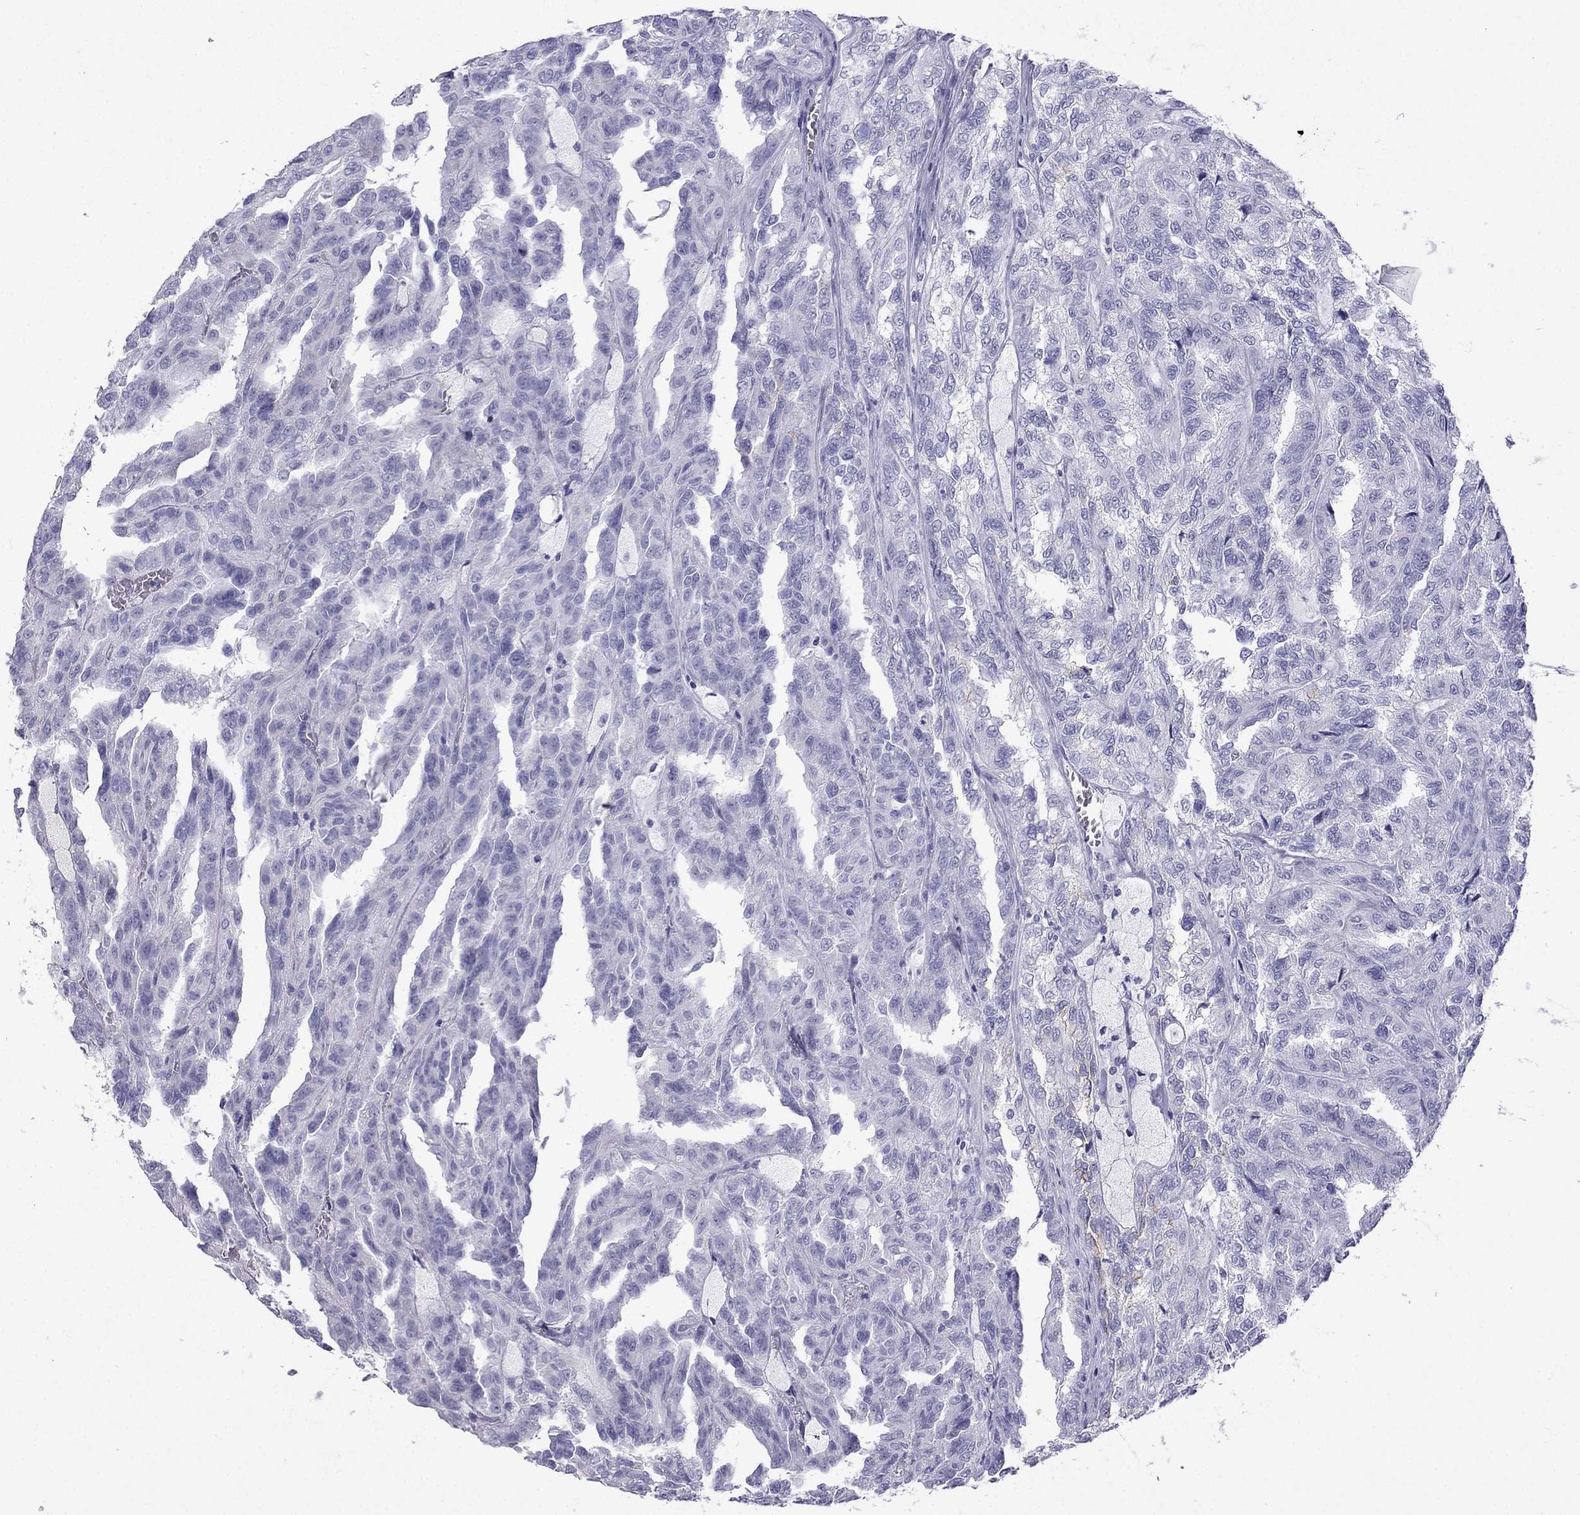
{"staining": {"intensity": "negative", "quantity": "none", "location": "none"}, "tissue": "renal cancer", "cell_type": "Tumor cells", "image_type": "cancer", "snomed": [{"axis": "morphology", "description": "Adenocarcinoma, NOS"}, {"axis": "topography", "description": "Kidney"}], "caption": "Histopathology image shows no significant protein expression in tumor cells of renal cancer.", "gene": "GJA8", "patient": {"sex": "male", "age": 79}}